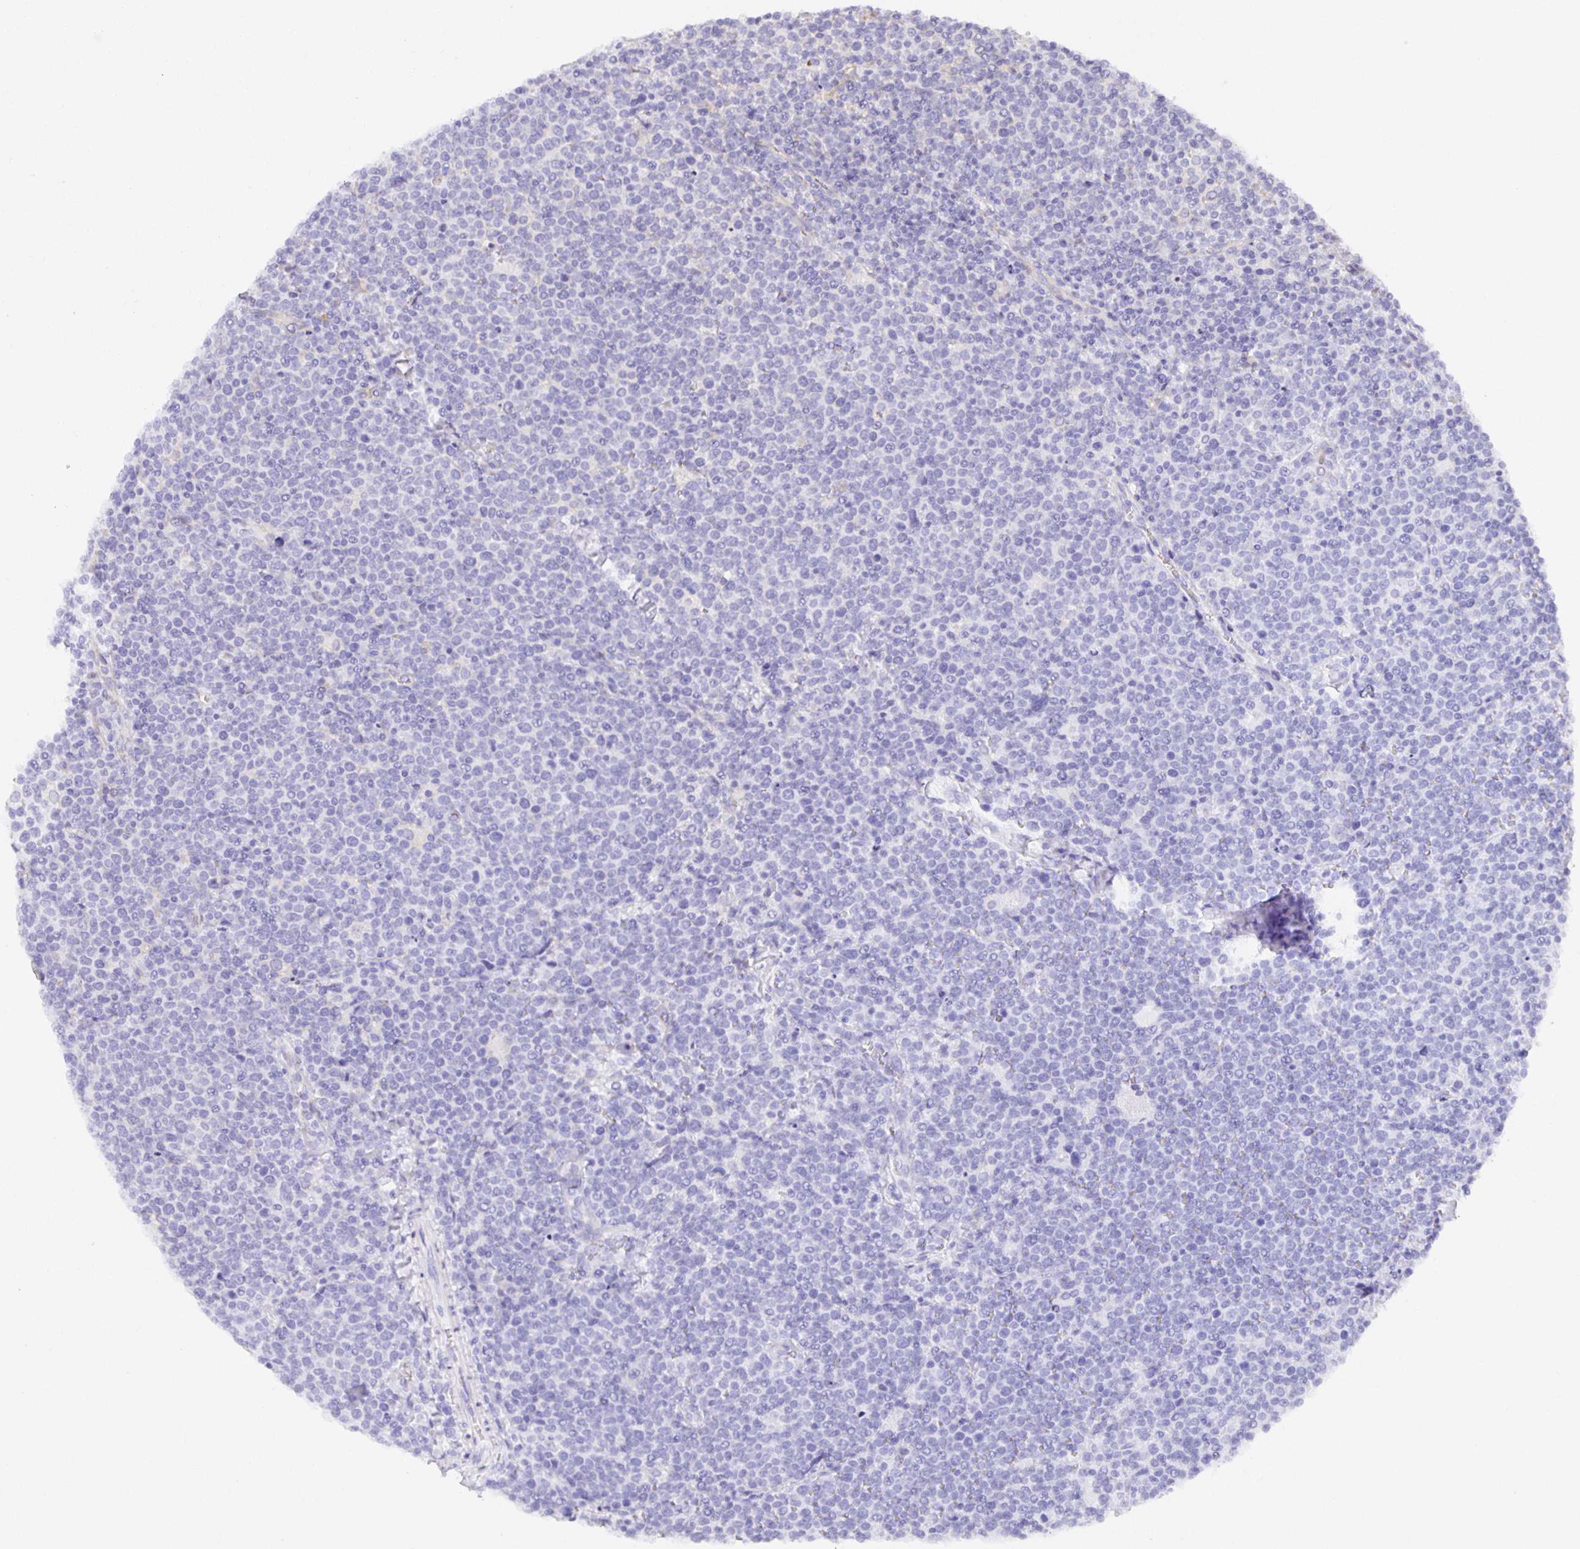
{"staining": {"intensity": "negative", "quantity": "none", "location": "none"}, "tissue": "lymphoma", "cell_type": "Tumor cells", "image_type": "cancer", "snomed": [{"axis": "morphology", "description": "Malignant lymphoma, non-Hodgkin's type, High grade"}, {"axis": "topography", "description": "Lymph node"}], "caption": "A photomicrograph of human lymphoma is negative for staining in tumor cells.", "gene": "PLOD1", "patient": {"sex": "male", "age": 61}}